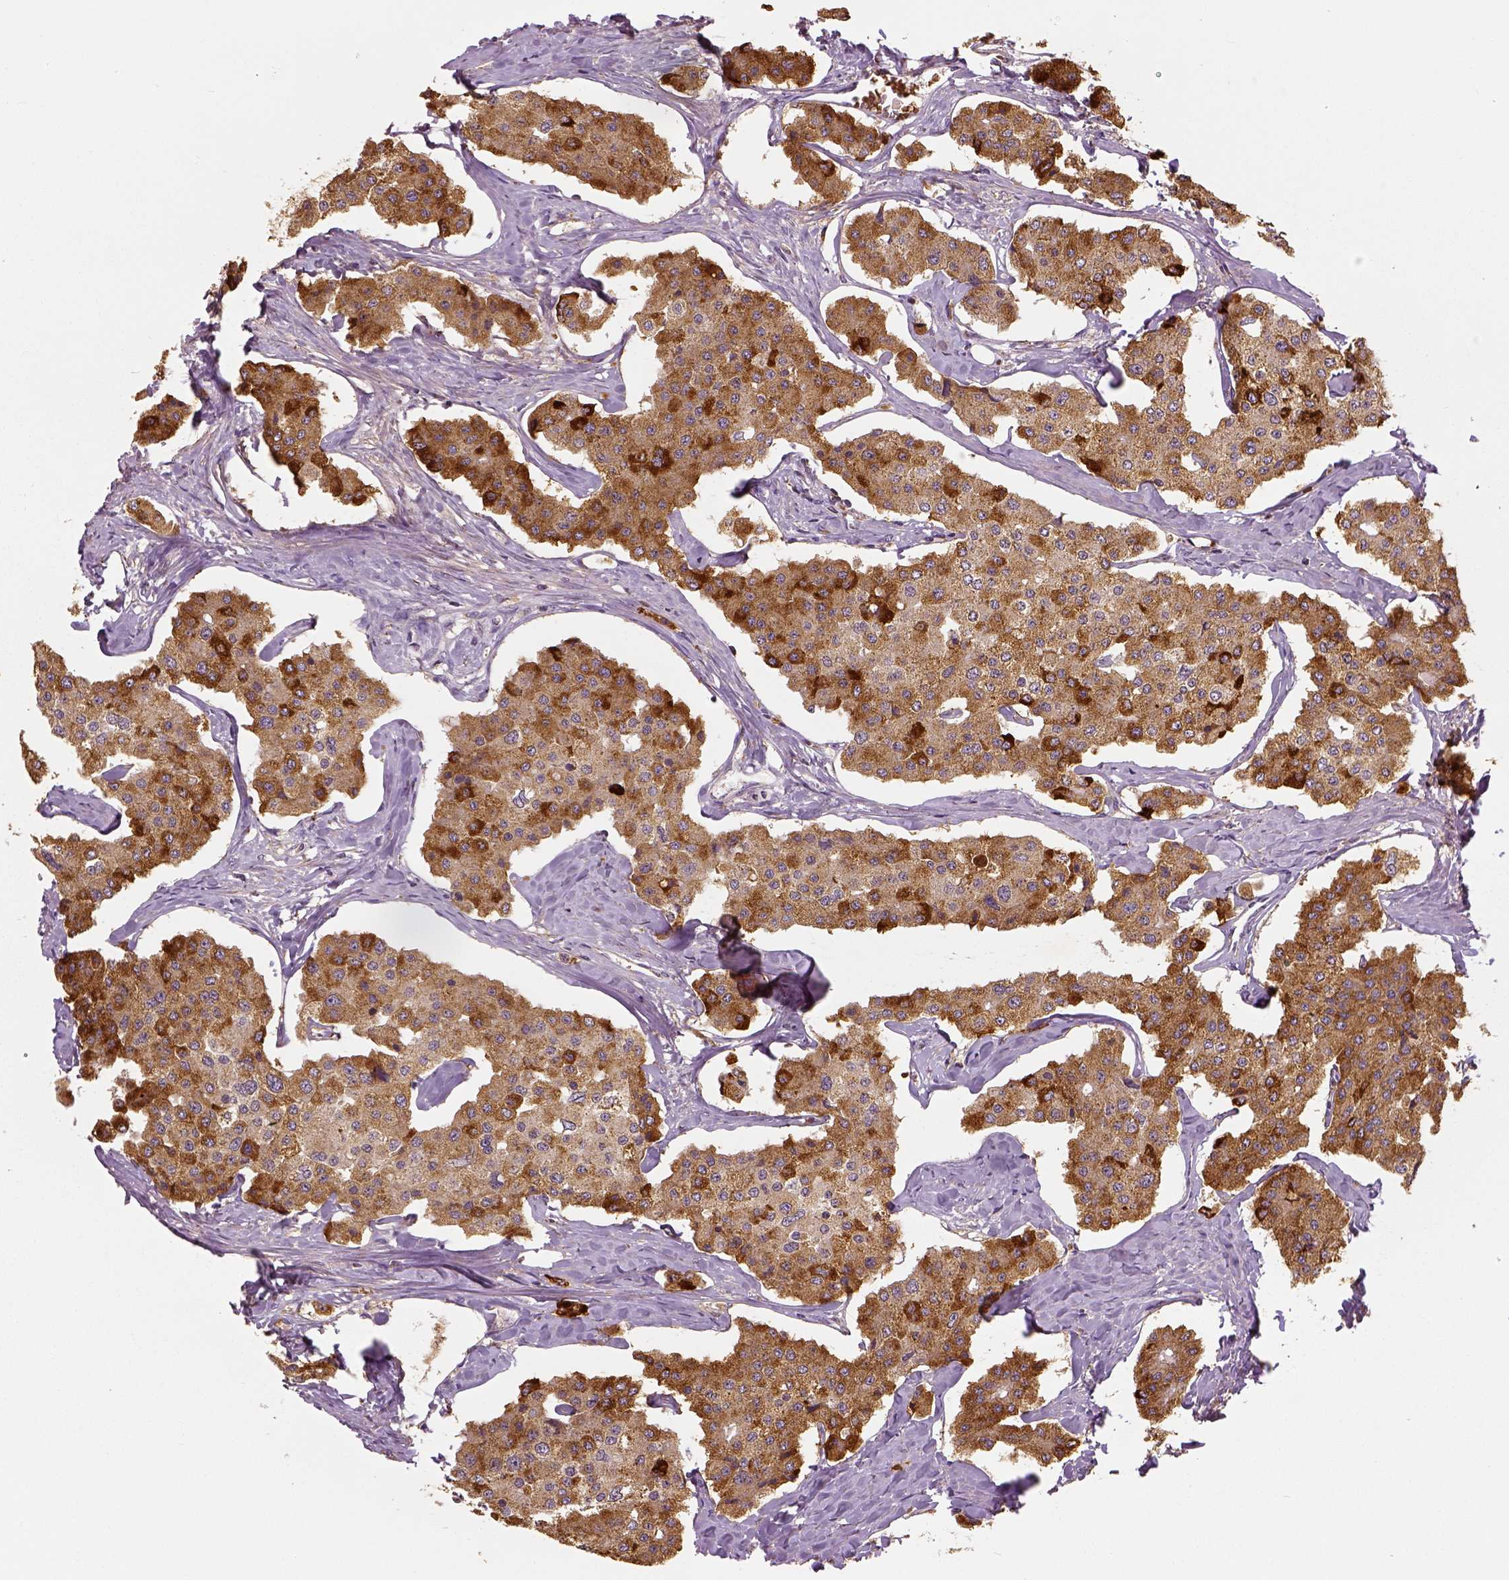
{"staining": {"intensity": "moderate", "quantity": ">75%", "location": "cytoplasmic/membranous"}, "tissue": "carcinoid", "cell_type": "Tumor cells", "image_type": "cancer", "snomed": [{"axis": "morphology", "description": "Carcinoid, malignant, NOS"}, {"axis": "topography", "description": "Small intestine"}], "caption": "Immunohistochemical staining of human carcinoid exhibits medium levels of moderate cytoplasmic/membranous staining in about >75% of tumor cells.", "gene": "PGAM5", "patient": {"sex": "female", "age": 65}}